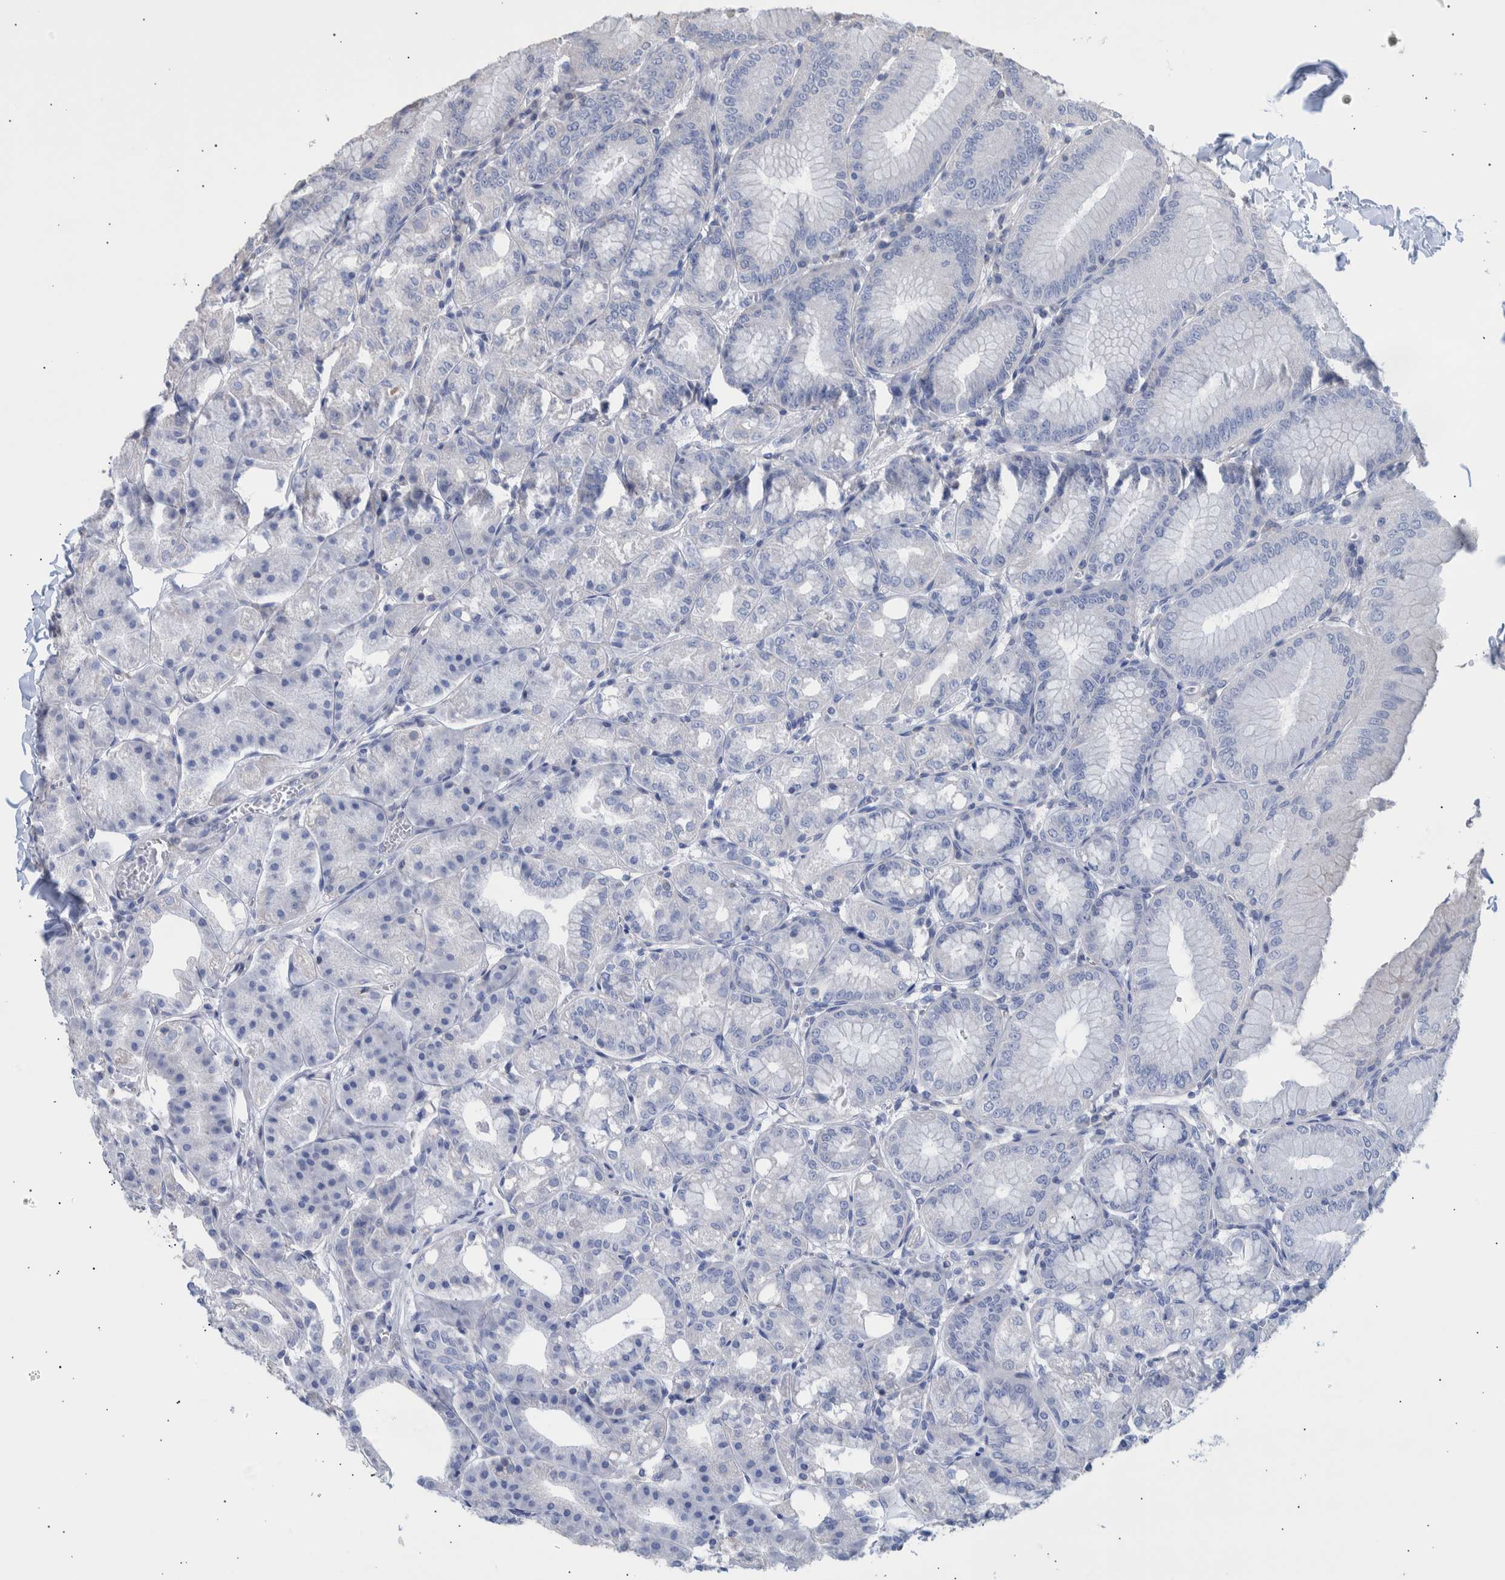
{"staining": {"intensity": "negative", "quantity": "none", "location": "none"}, "tissue": "stomach", "cell_type": "Glandular cells", "image_type": "normal", "snomed": [{"axis": "morphology", "description": "Normal tissue, NOS"}, {"axis": "topography", "description": "Stomach, lower"}], "caption": "Glandular cells show no significant protein expression in unremarkable stomach. (Immunohistochemistry, brightfield microscopy, high magnification).", "gene": "PPP3CC", "patient": {"sex": "male", "age": 71}}